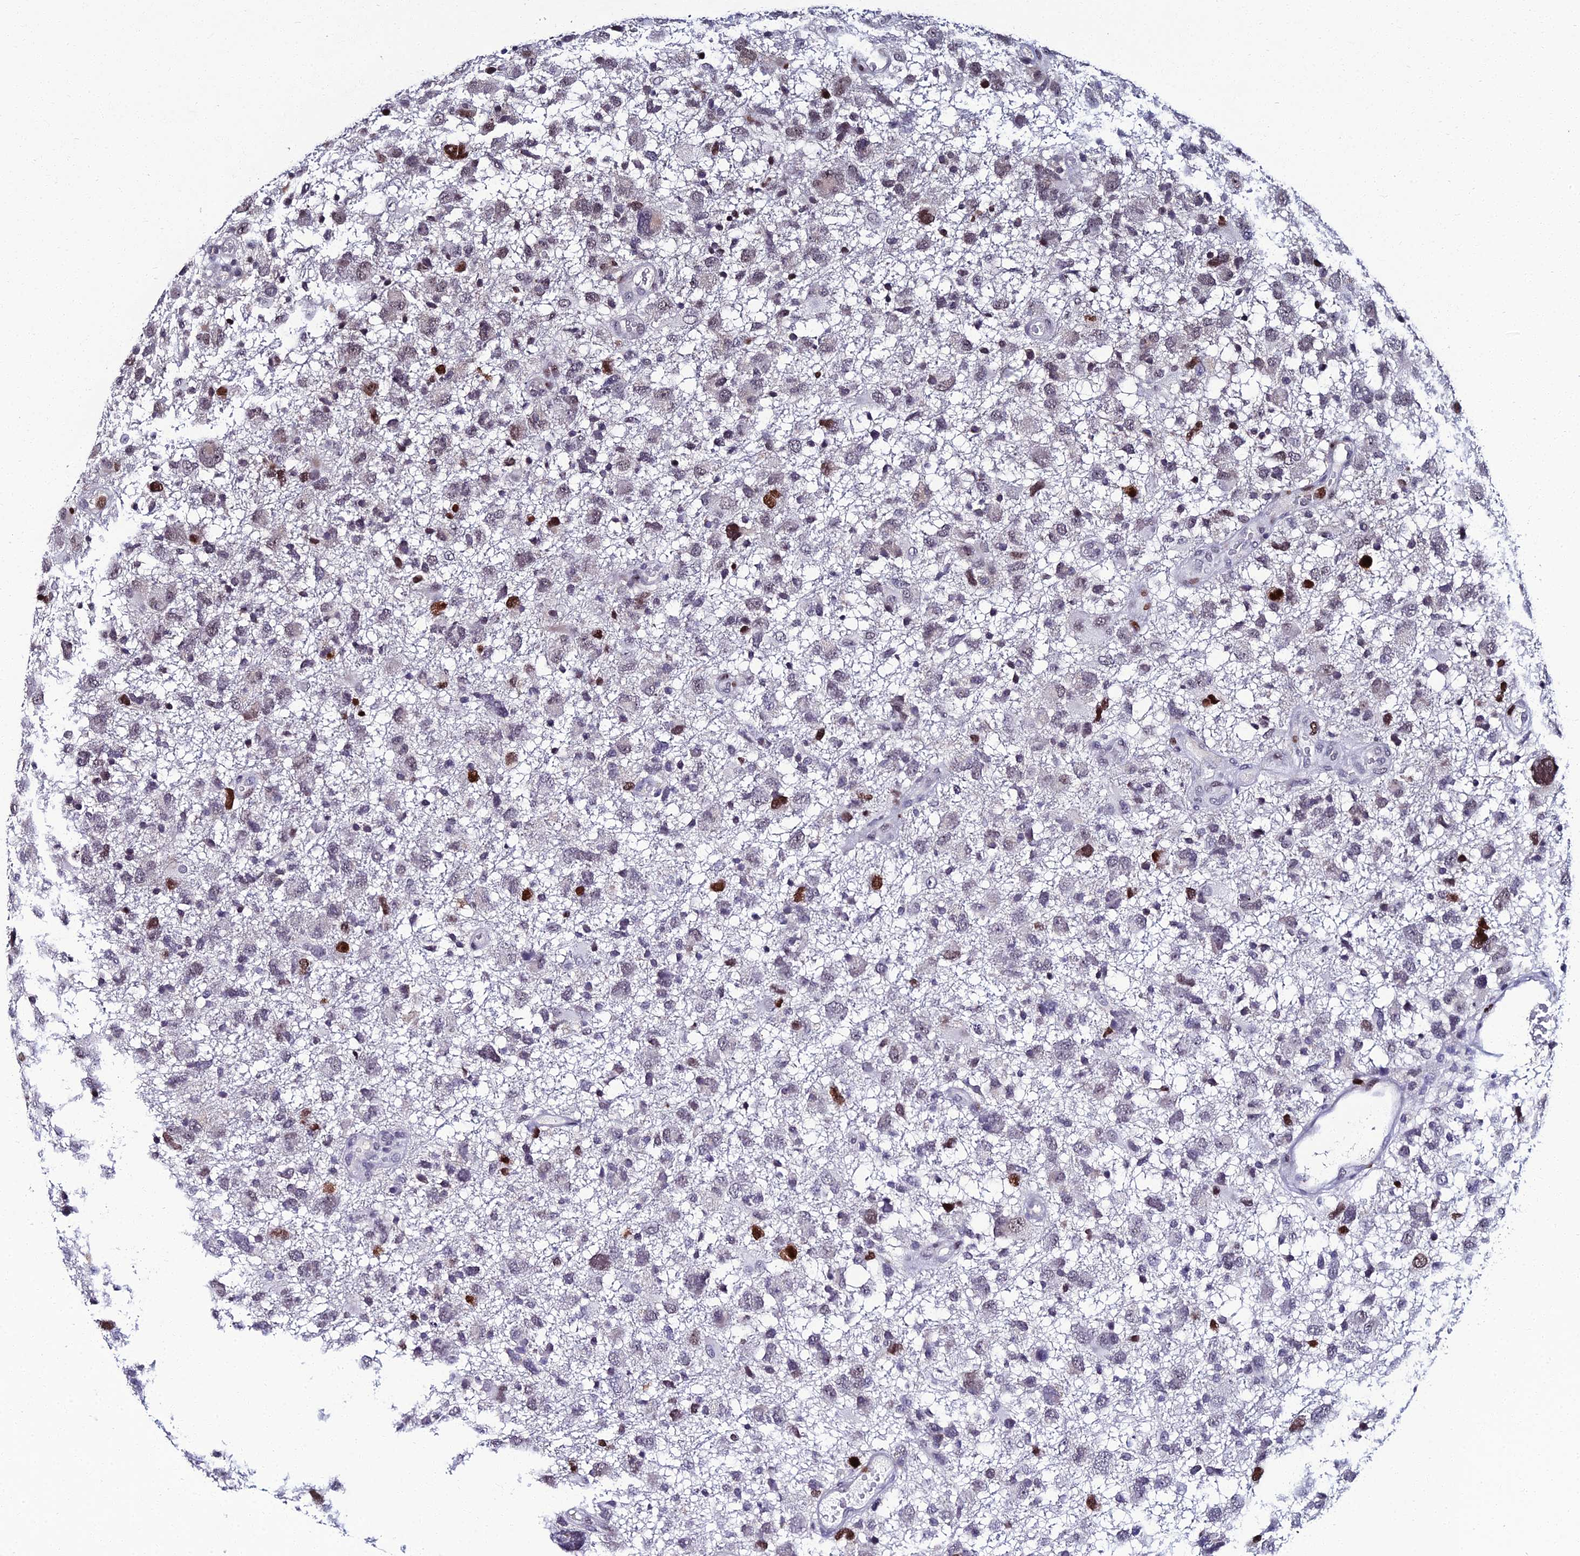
{"staining": {"intensity": "strong", "quantity": "<25%", "location": "nuclear"}, "tissue": "glioma", "cell_type": "Tumor cells", "image_type": "cancer", "snomed": [{"axis": "morphology", "description": "Glioma, malignant, High grade"}, {"axis": "topography", "description": "Brain"}], "caption": "Protein staining of malignant glioma (high-grade) tissue demonstrates strong nuclear positivity in about <25% of tumor cells. (DAB (3,3'-diaminobenzidine) = brown stain, brightfield microscopy at high magnification).", "gene": "TAF9B", "patient": {"sex": "male", "age": 61}}